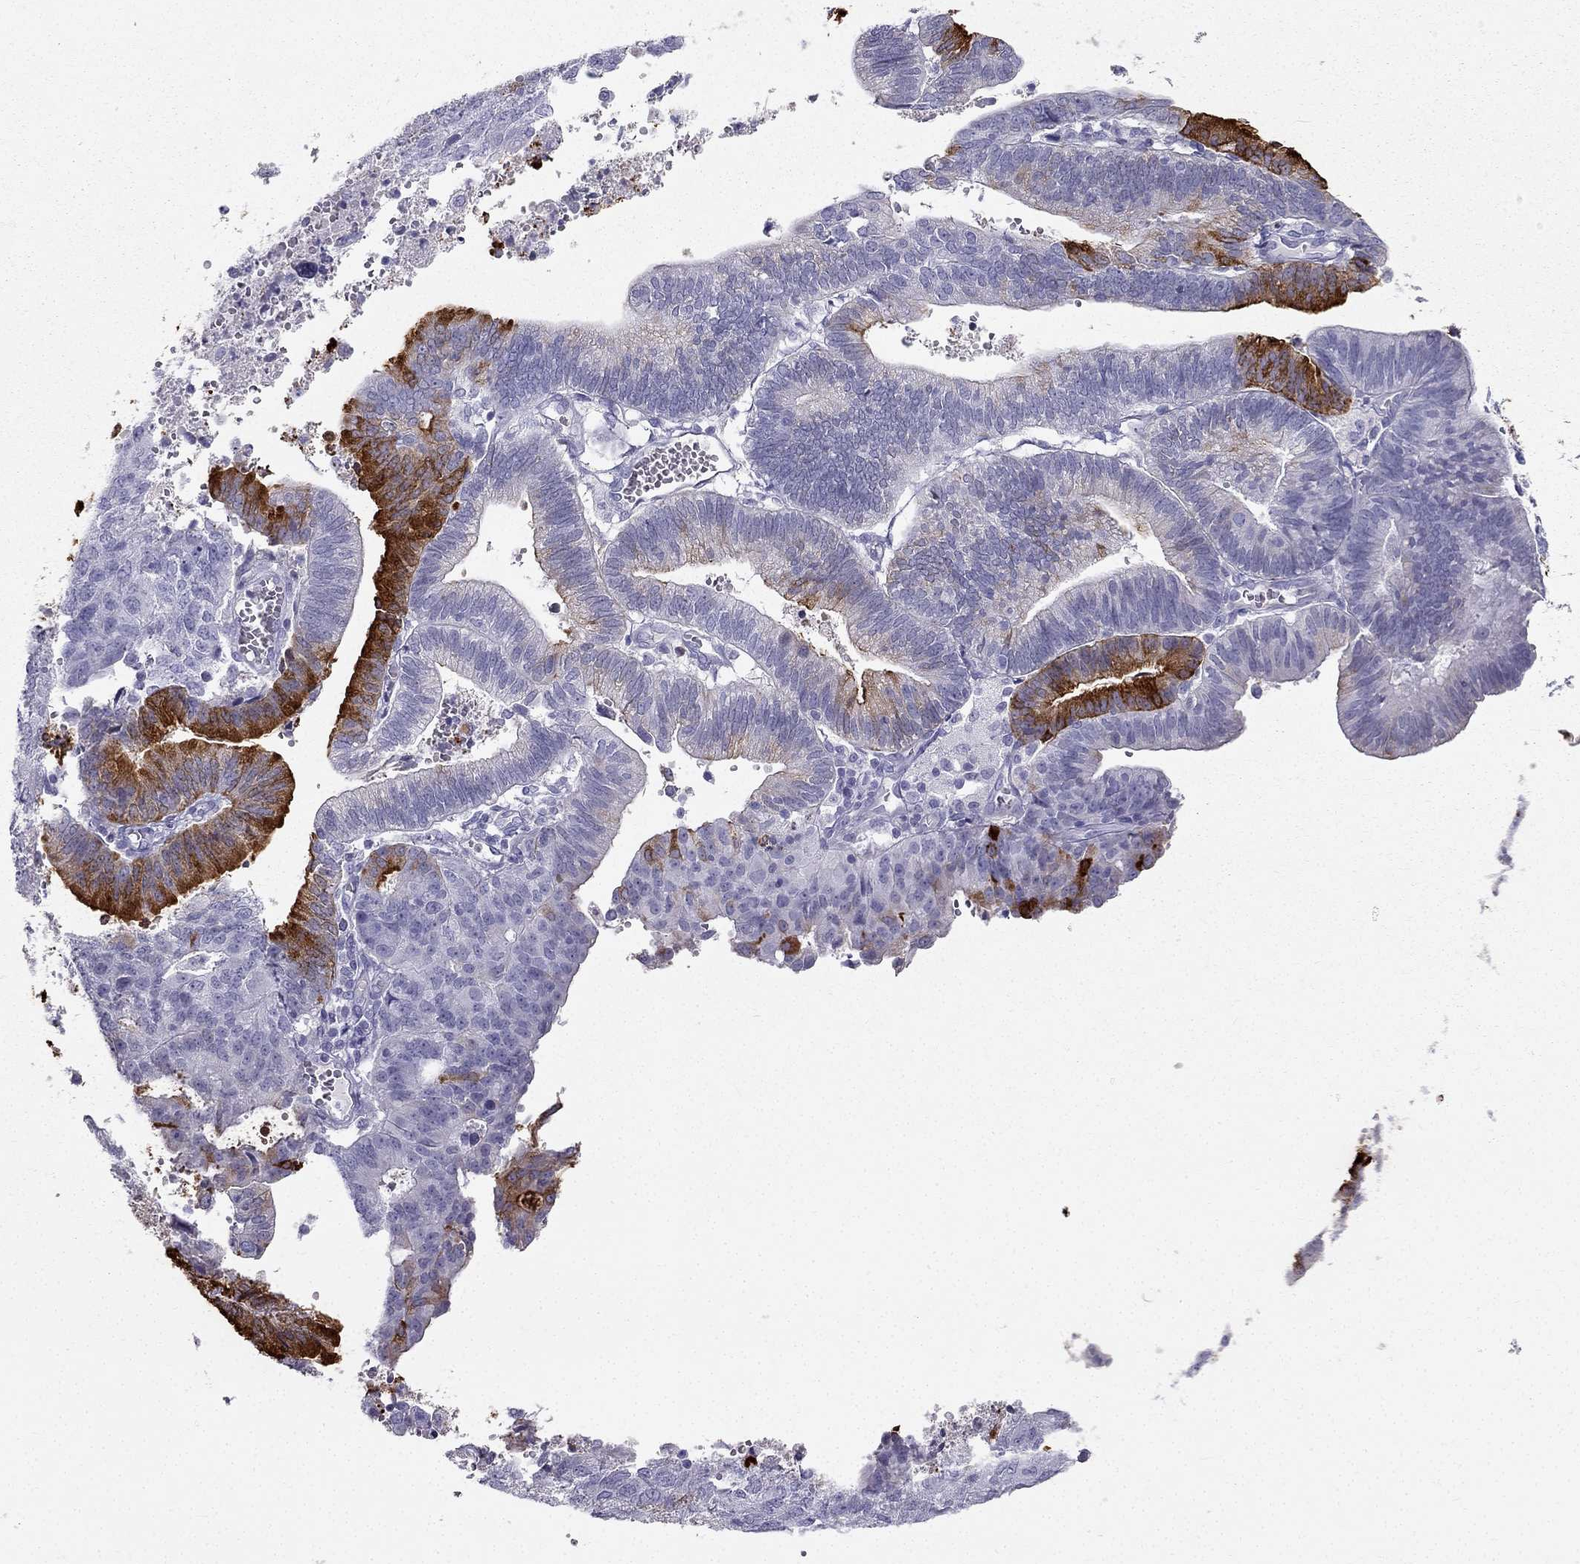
{"staining": {"intensity": "strong", "quantity": "<25%", "location": "cytoplasmic/membranous"}, "tissue": "endometrial cancer", "cell_type": "Tumor cells", "image_type": "cancer", "snomed": [{"axis": "morphology", "description": "Adenocarcinoma, NOS"}, {"axis": "topography", "description": "Endometrium"}], "caption": "An image showing strong cytoplasmic/membranous staining in about <25% of tumor cells in endometrial adenocarcinoma, as visualized by brown immunohistochemical staining.", "gene": "TFF3", "patient": {"sex": "female", "age": 82}}